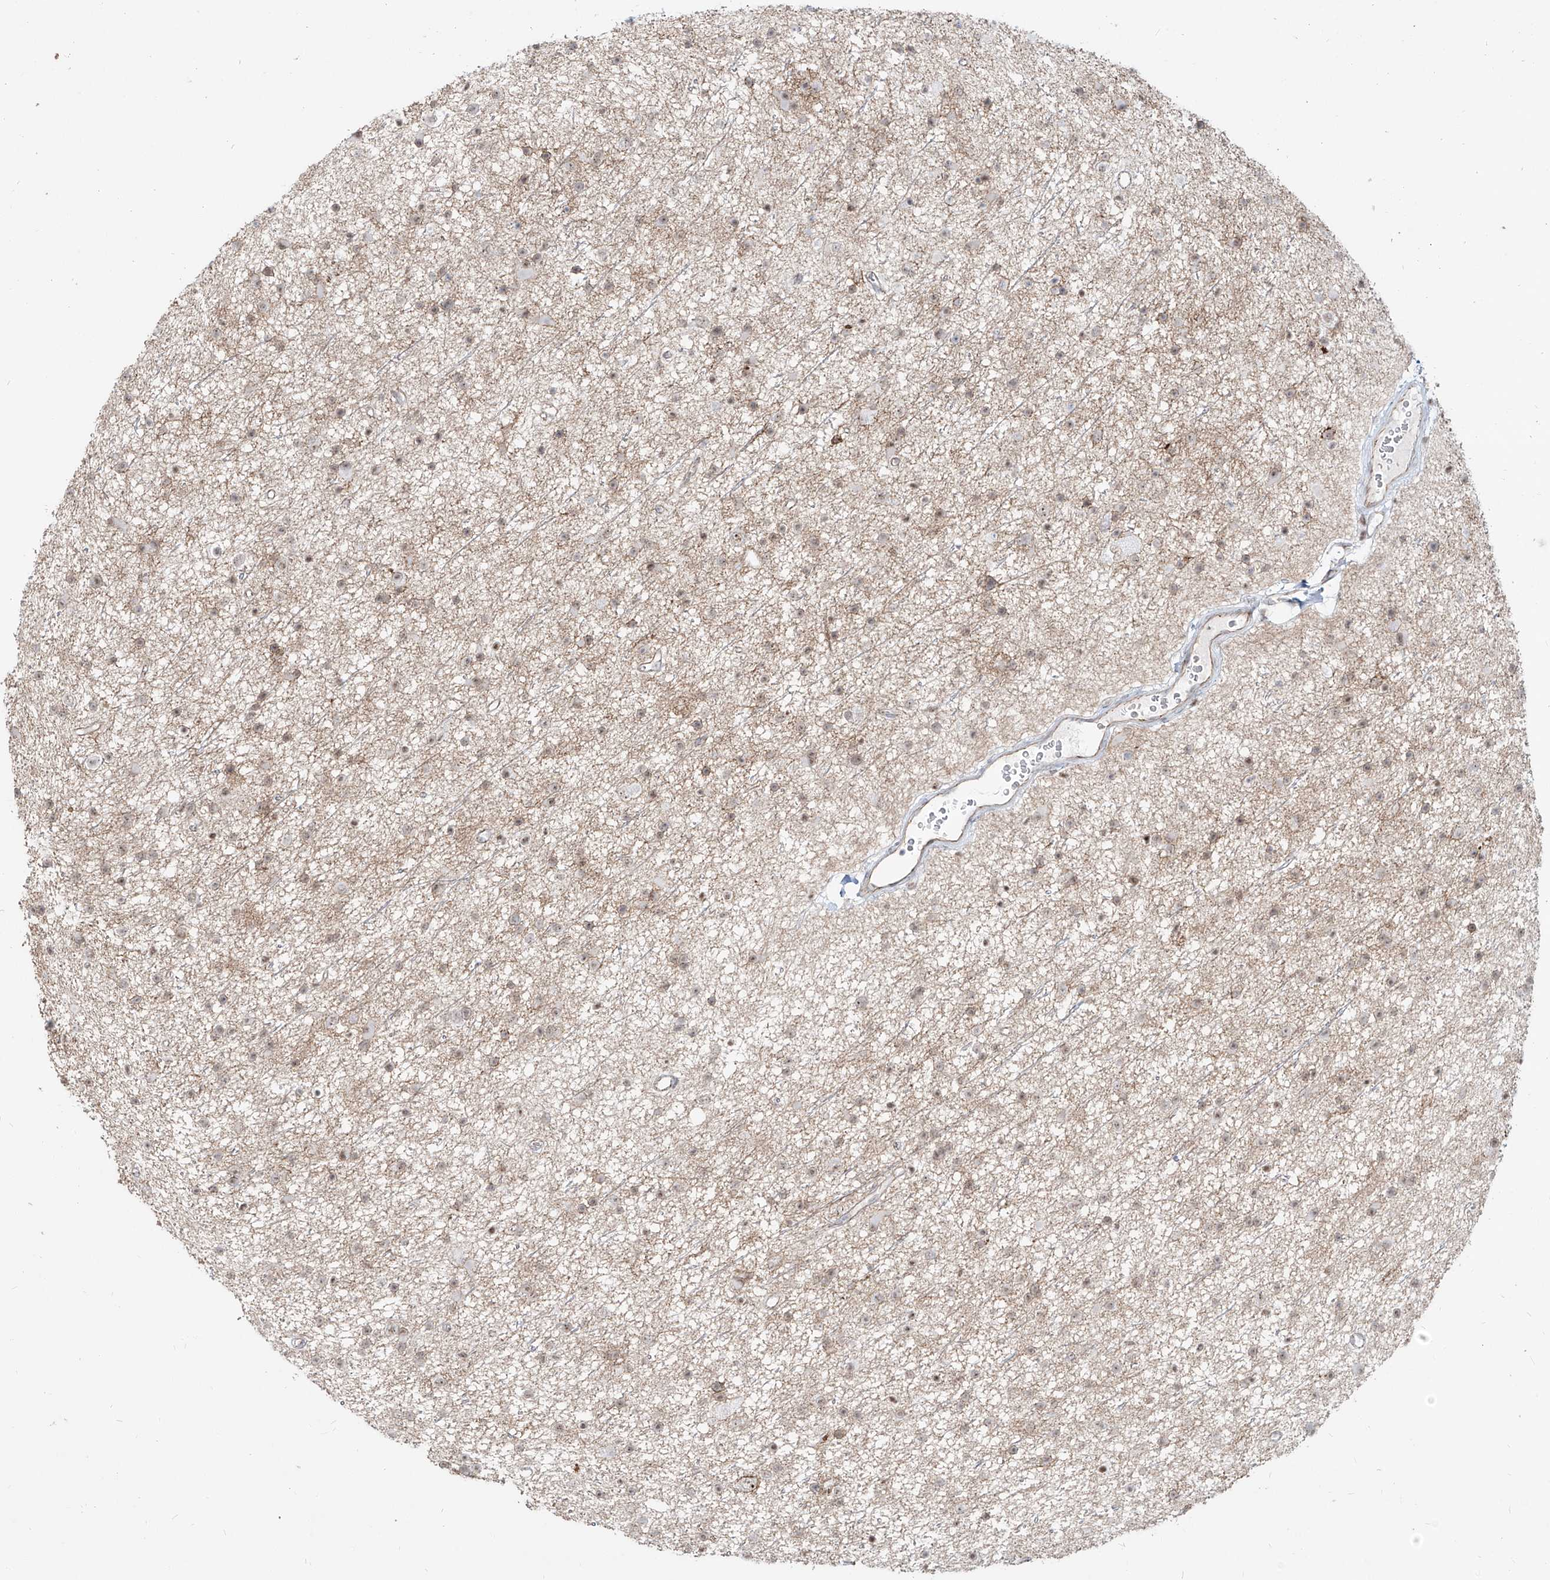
{"staining": {"intensity": "weak", "quantity": "25%-75%", "location": "nuclear"}, "tissue": "glioma", "cell_type": "Tumor cells", "image_type": "cancer", "snomed": [{"axis": "morphology", "description": "Glioma, malignant, Low grade"}, {"axis": "topography", "description": "Cerebral cortex"}], "caption": "Glioma stained with a protein marker displays weak staining in tumor cells.", "gene": "ZNF710", "patient": {"sex": "female", "age": 39}}